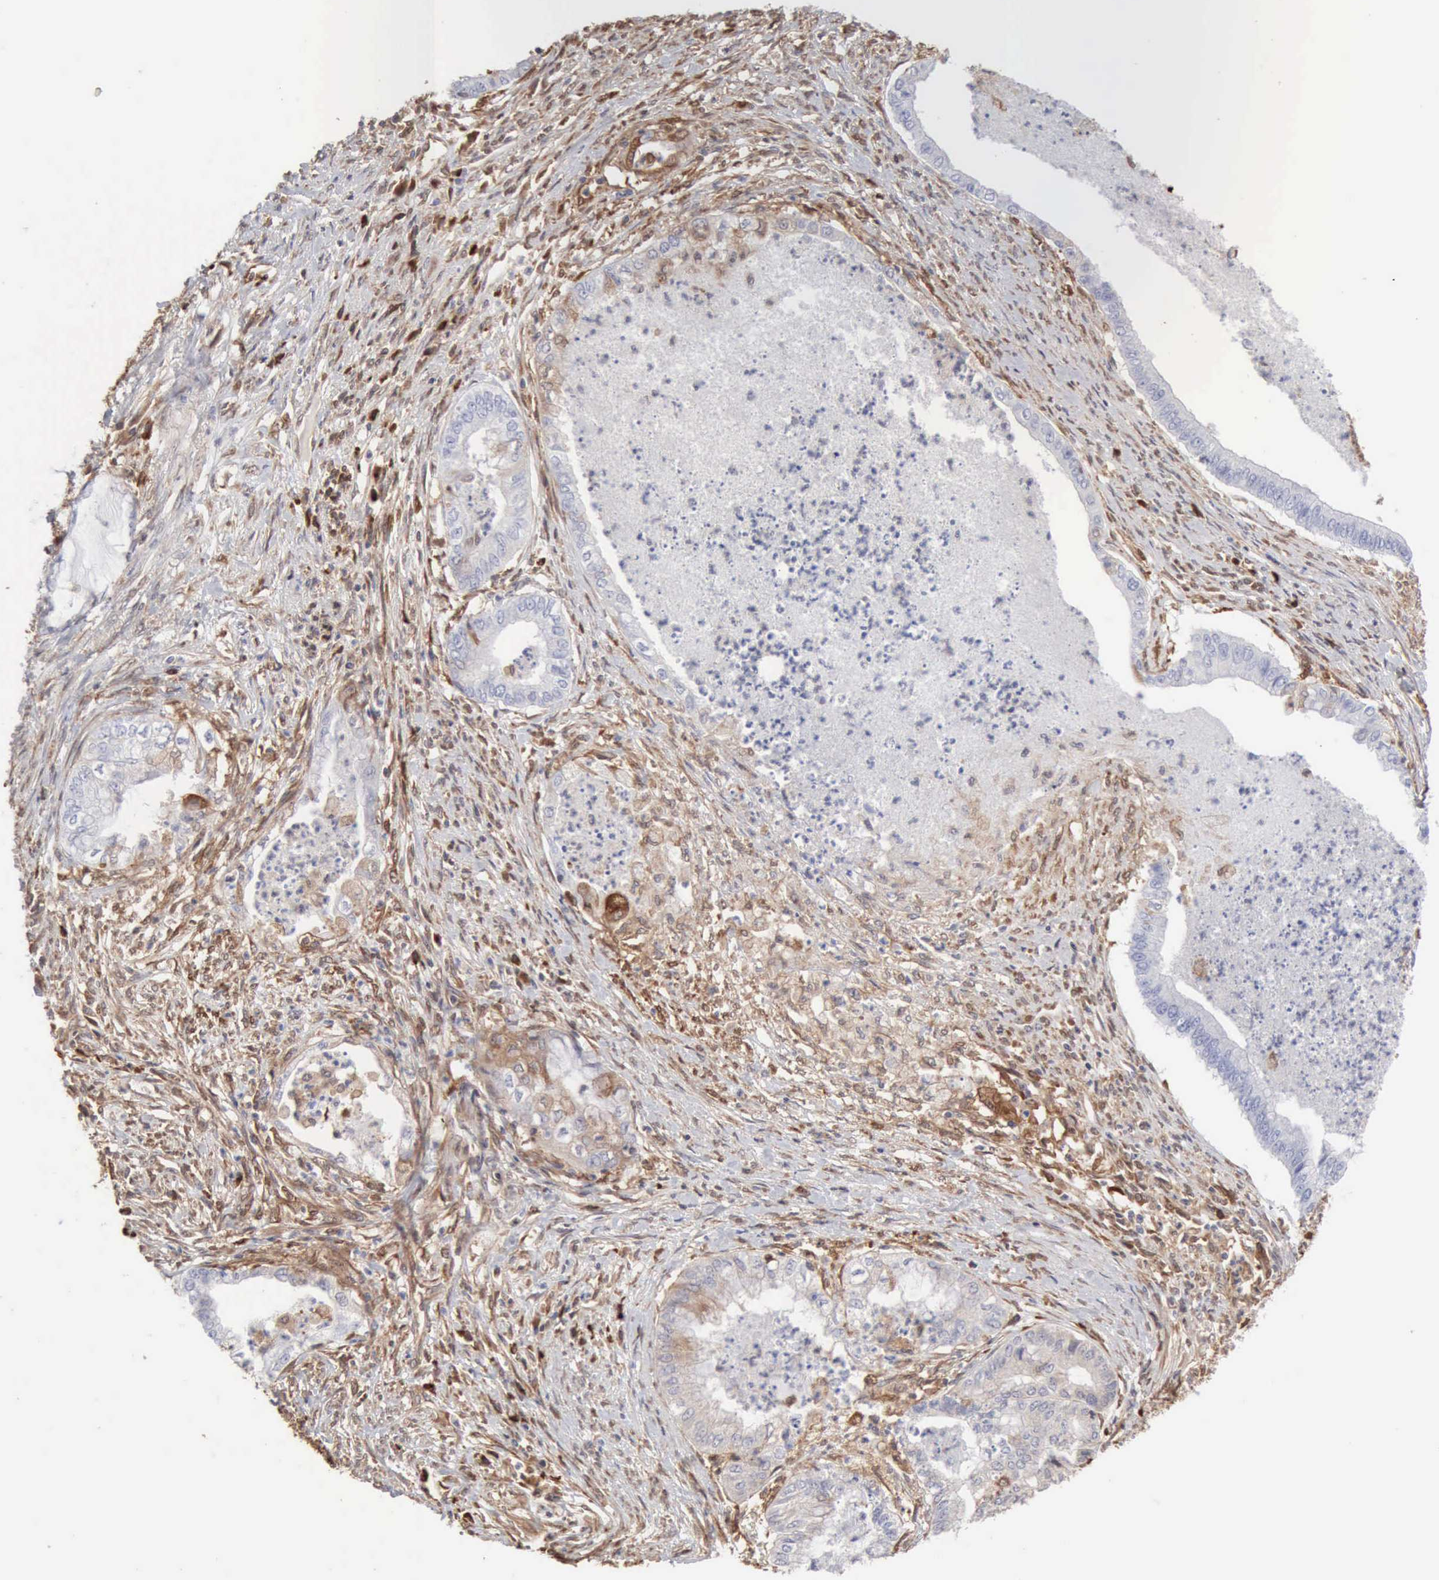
{"staining": {"intensity": "weak", "quantity": "<25%", "location": "cytoplasmic/membranous"}, "tissue": "endometrial cancer", "cell_type": "Tumor cells", "image_type": "cancer", "snomed": [{"axis": "morphology", "description": "Necrosis, NOS"}, {"axis": "morphology", "description": "Adenocarcinoma, NOS"}, {"axis": "topography", "description": "Endometrium"}], "caption": "IHC photomicrograph of human endometrial cancer (adenocarcinoma) stained for a protein (brown), which displays no staining in tumor cells. (Brightfield microscopy of DAB (3,3'-diaminobenzidine) IHC at high magnification).", "gene": "APOL2", "patient": {"sex": "female", "age": 79}}